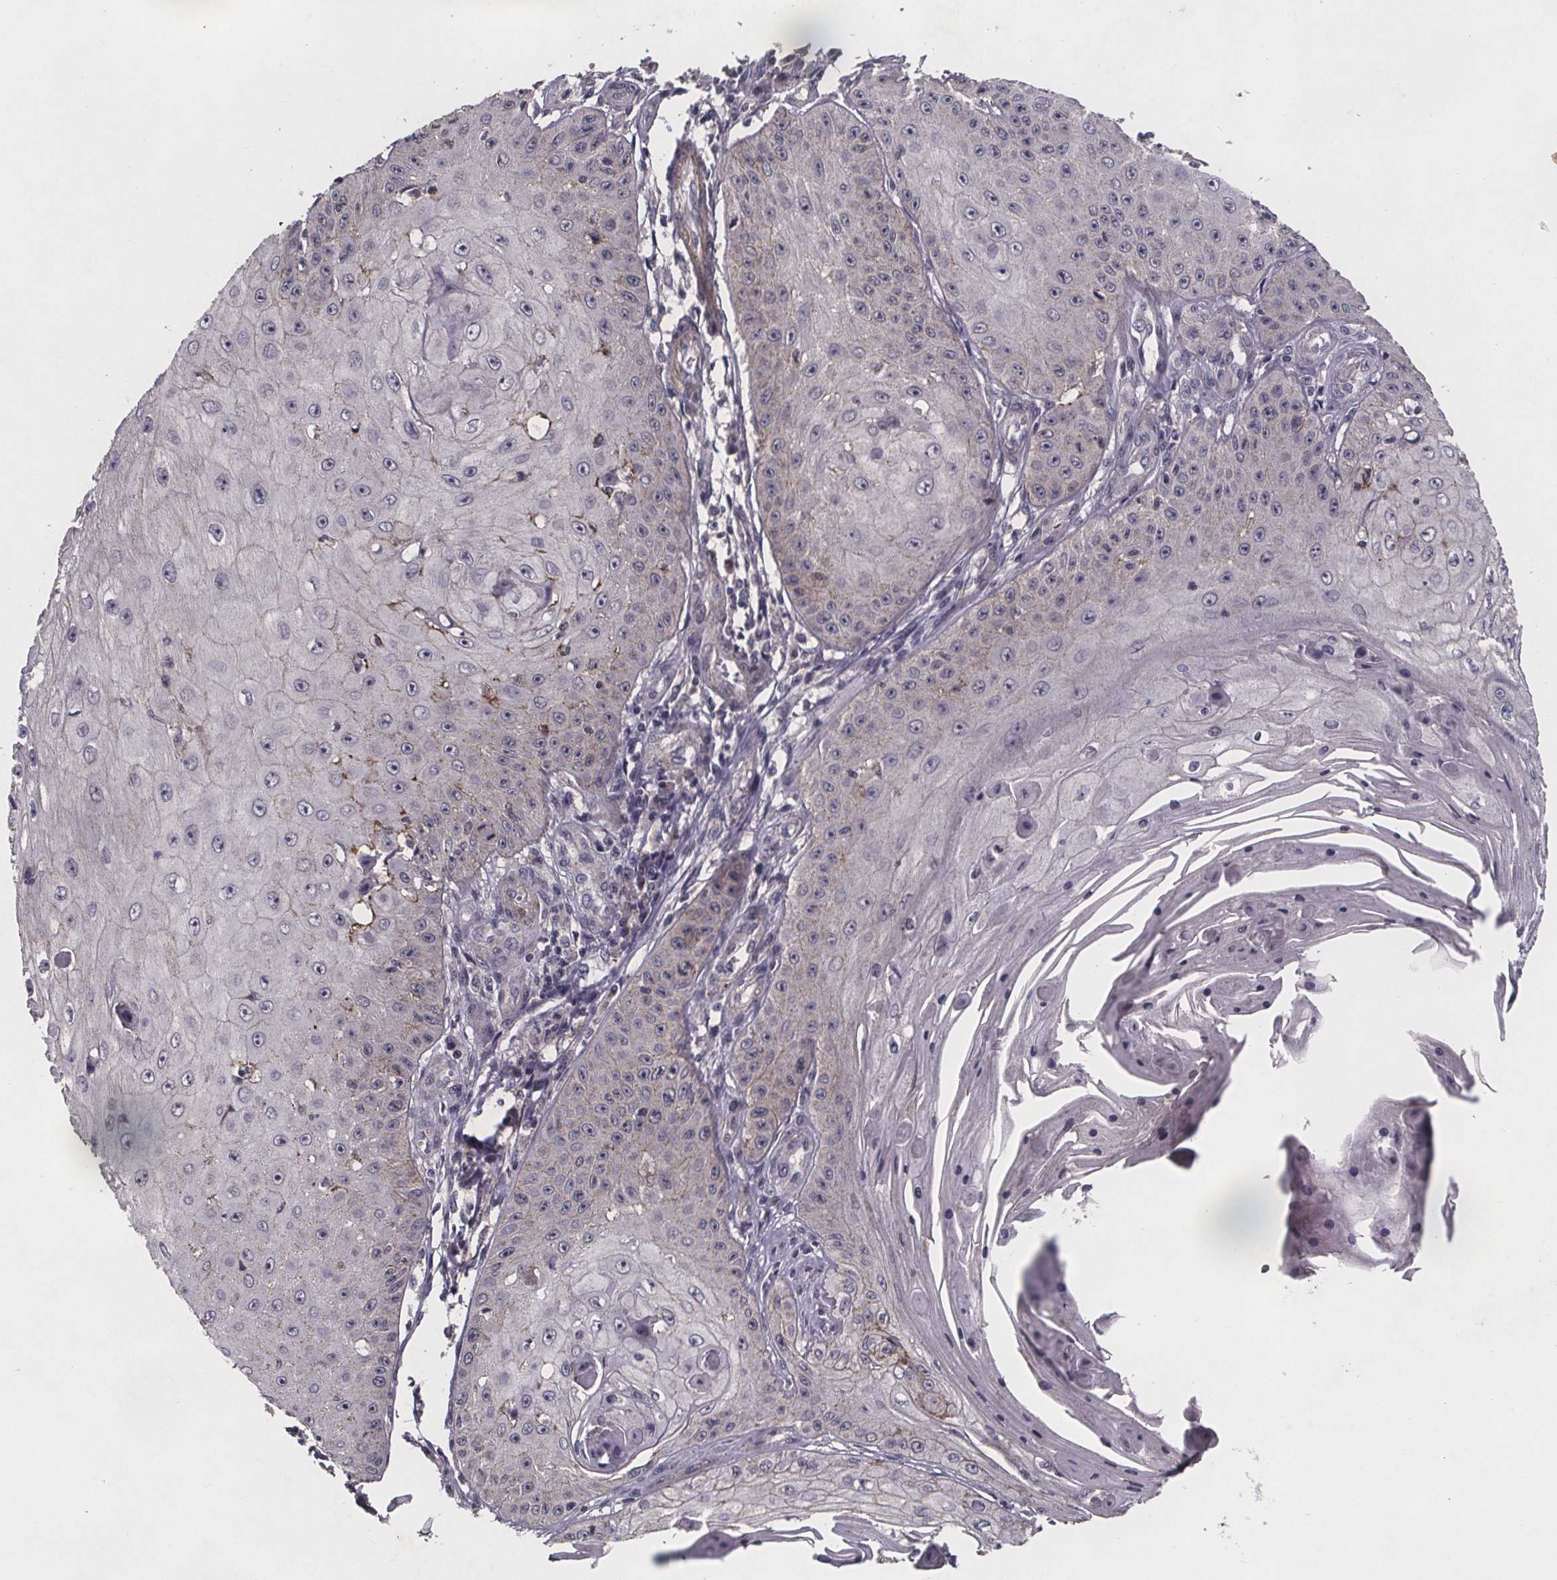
{"staining": {"intensity": "negative", "quantity": "none", "location": "none"}, "tissue": "skin cancer", "cell_type": "Tumor cells", "image_type": "cancer", "snomed": [{"axis": "morphology", "description": "Squamous cell carcinoma, NOS"}, {"axis": "topography", "description": "Skin"}], "caption": "This micrograph is of skin squamous cell carcinoma stained with IHC to label a protein in brown with the nuclei are counter-stained blue. There is no staining in tumor cells.", "gene": "PALLD", "patient": {"sex": "male", "age": 70}}